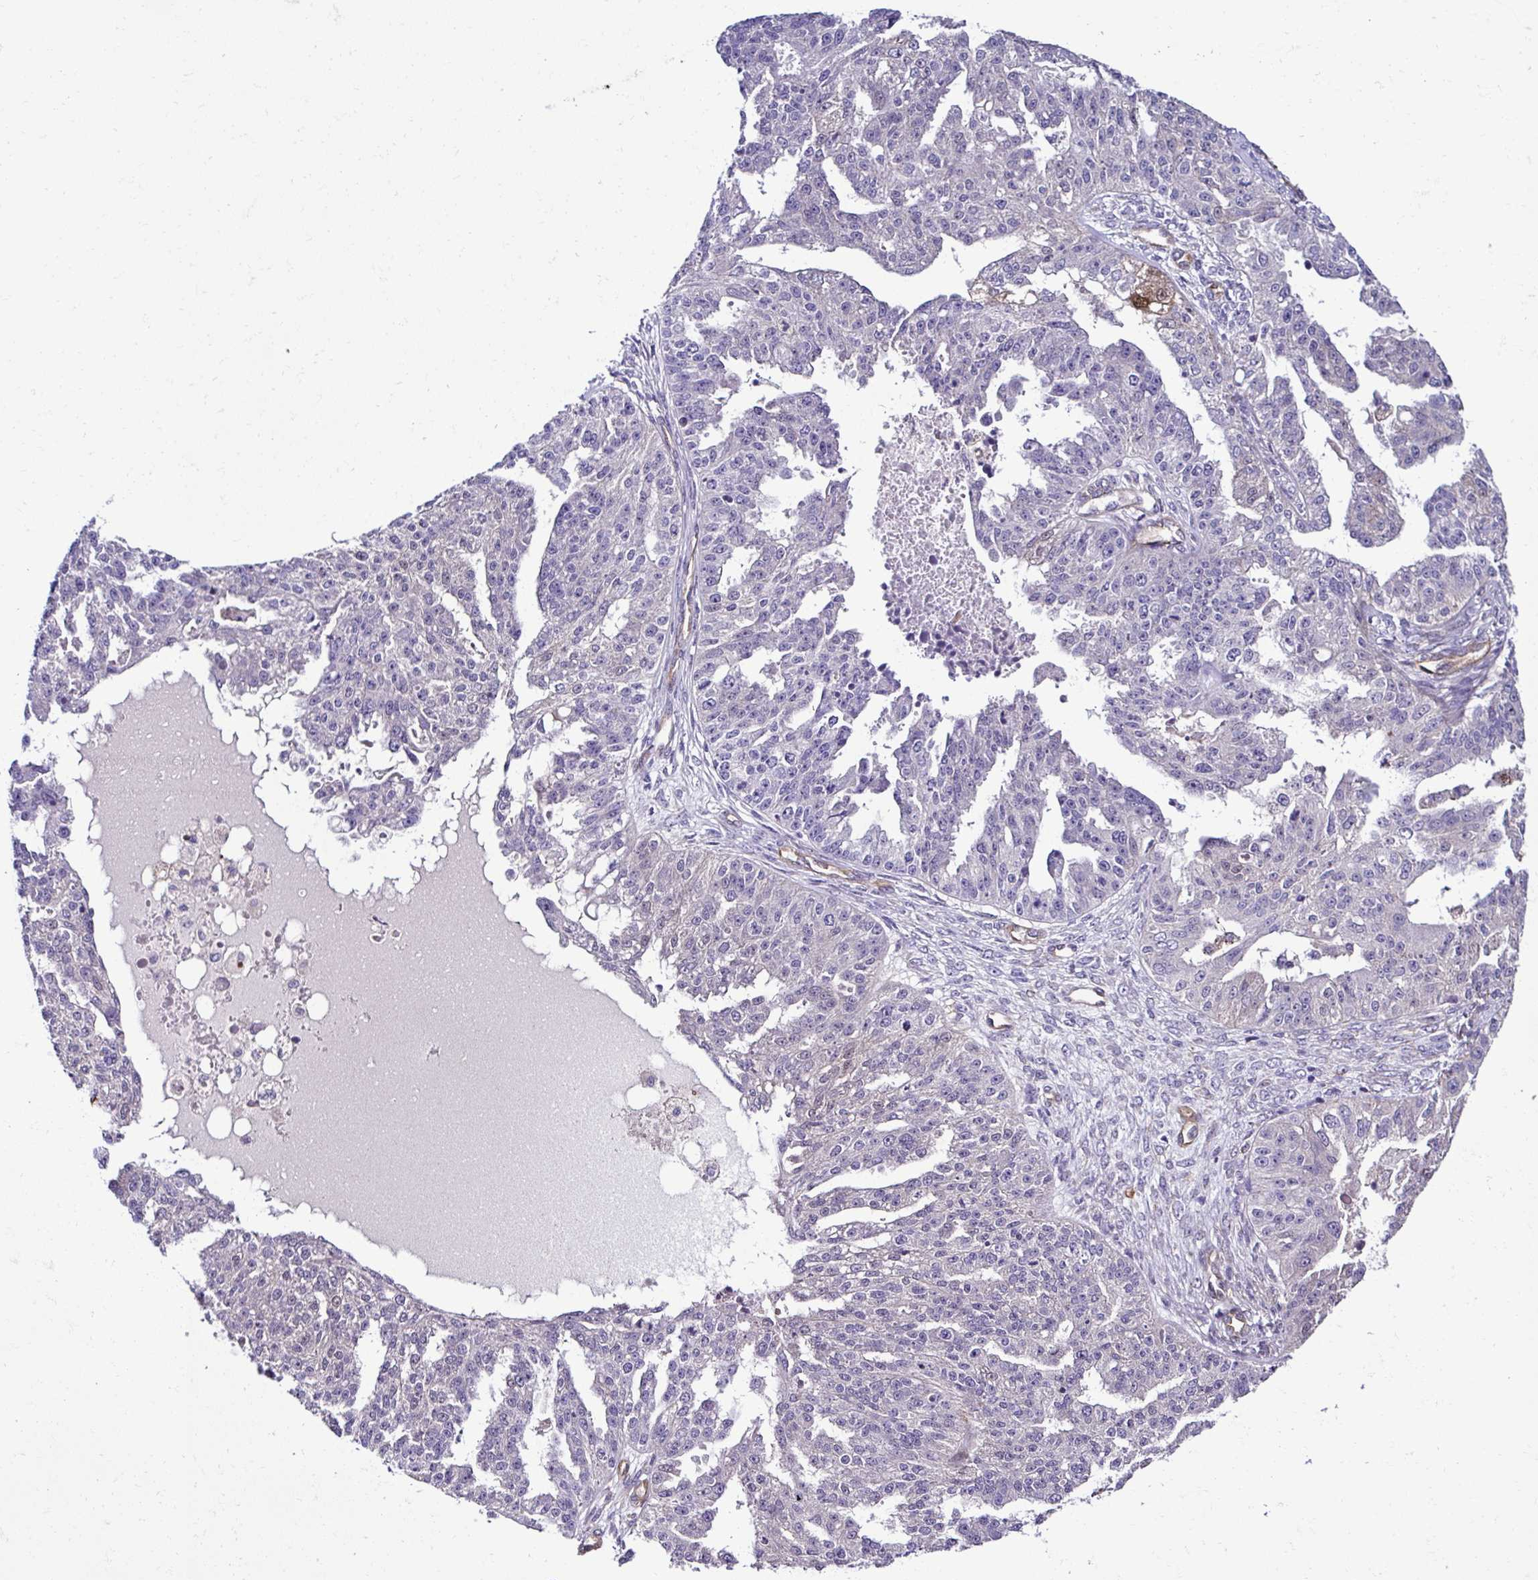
{"staining": {"intensity": "negative", "quantity": "none", "location": "none"}, "tissue": "ovarian cancer", "cell_type": "Tumor cells", "image_type": "cancer", "snomed": [{"axis": "morphology", "description": "Cystadenocarcinoma, serous, NOS"}, {"axis": "topography", "description": "Ovary"}], "caption": "Immunohistochemistry (IHC) of ovarian cancer (serous cystadenocarcinoma) displays no staining in tumor cells. The staining was performed using DAB to visualize the protein expression in brown, while the nuclei were stained in blue with hematoxylin (Magnification: 20x).", "gene": "TRIM52", "patient": {"sex": "female", "age": 58}}